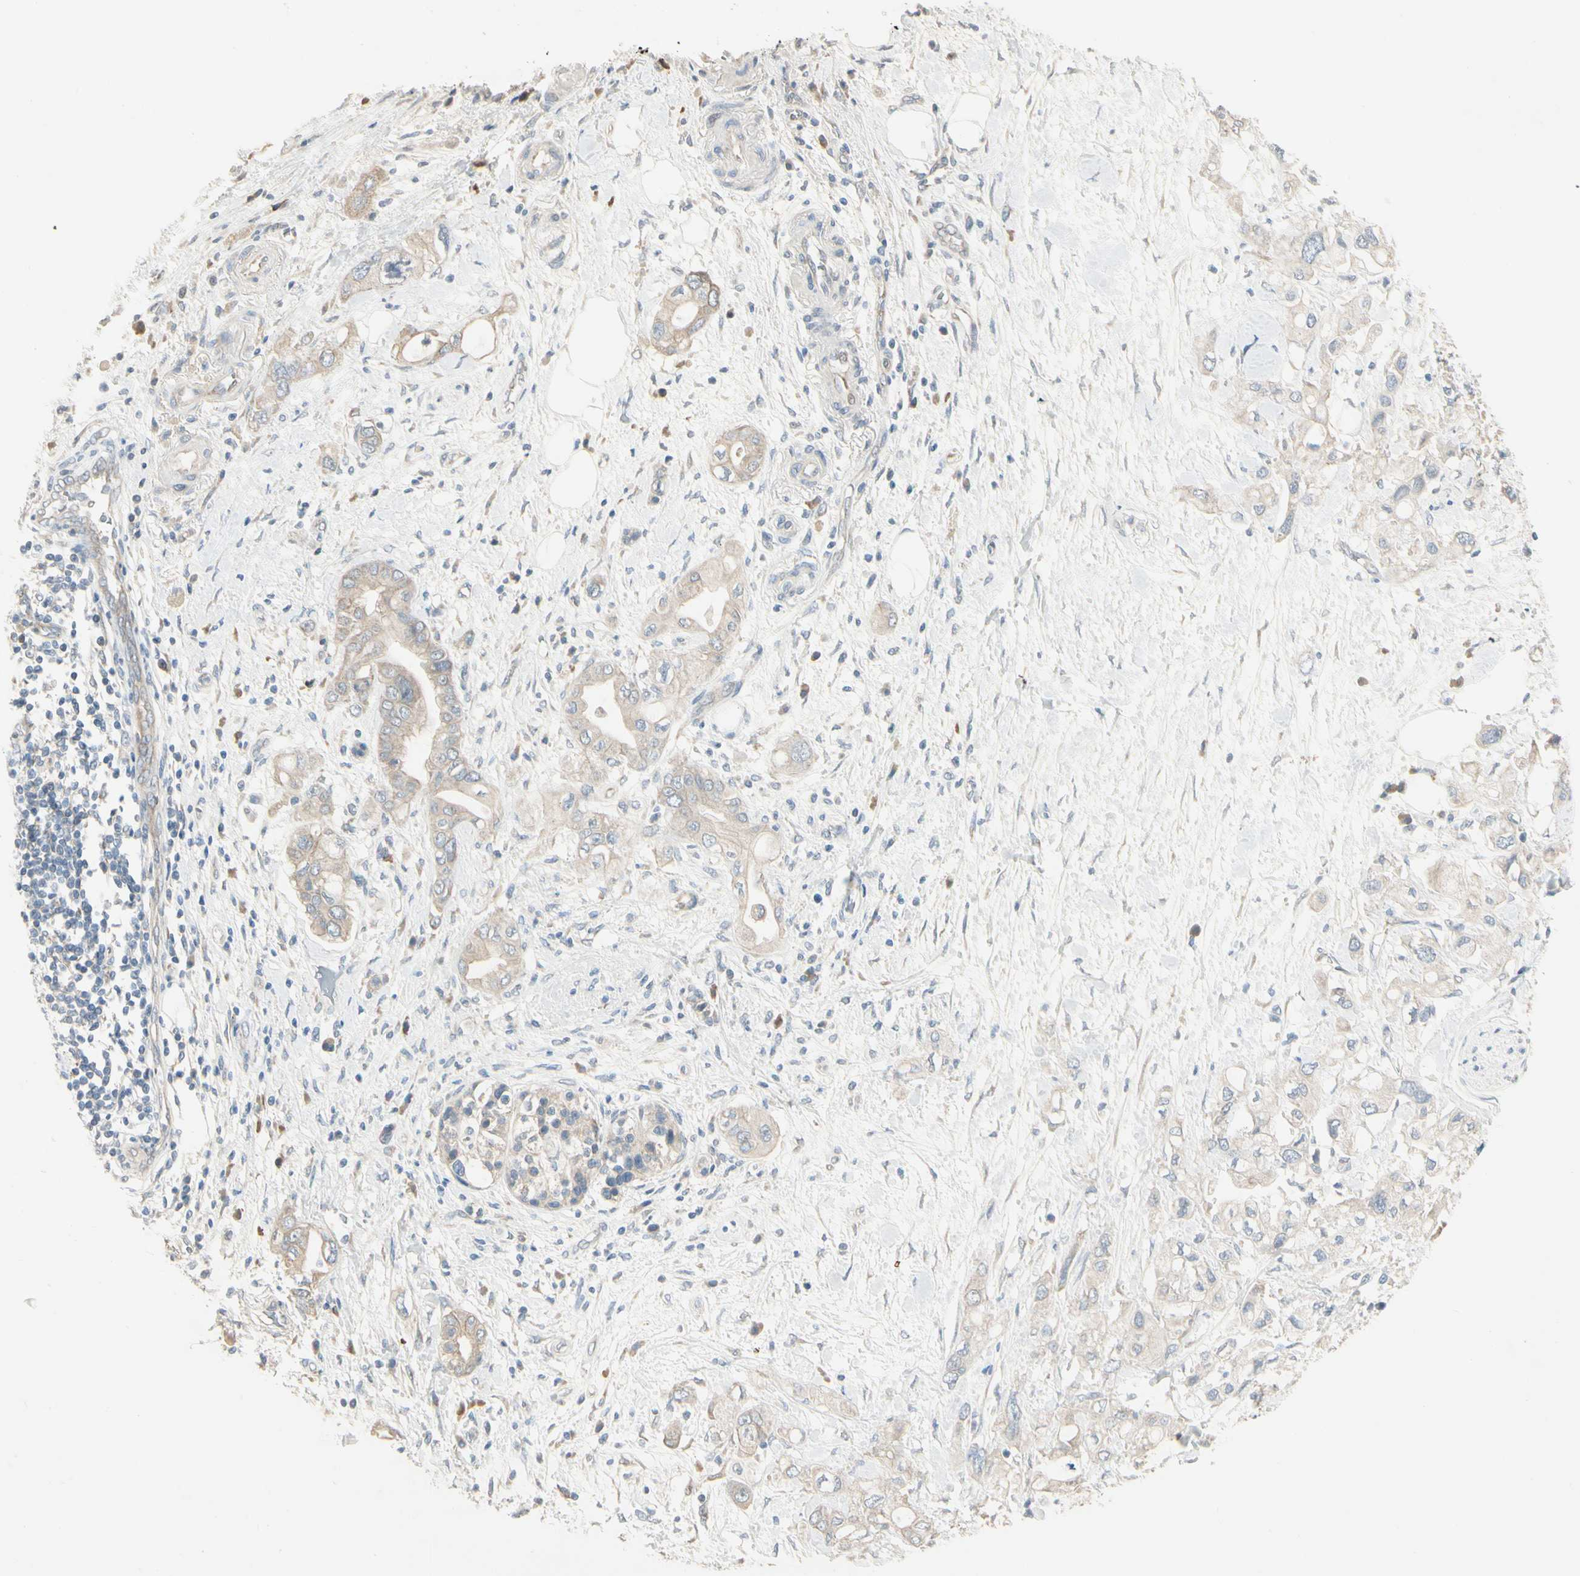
{"staining": {"intensity": "weak", "quantity": "<25%", "location": "cytoplasmic/membranous"}, "tissue": "pancreatic cancer", "cell_type": "Tumor cells", "image_type": "cancer", "snomed": [{"axis": "morphology", "description": "Adenocarcinoma, NOS"}, {"axis": "topography", "description": "Pancreas"}], "caption": "IHC of pancreatic cancer (adenocarcinoma) exhibits no expression in tumor cells.", "gene": "SPINK4", "patient": {"sex": "female", "age": 56}}